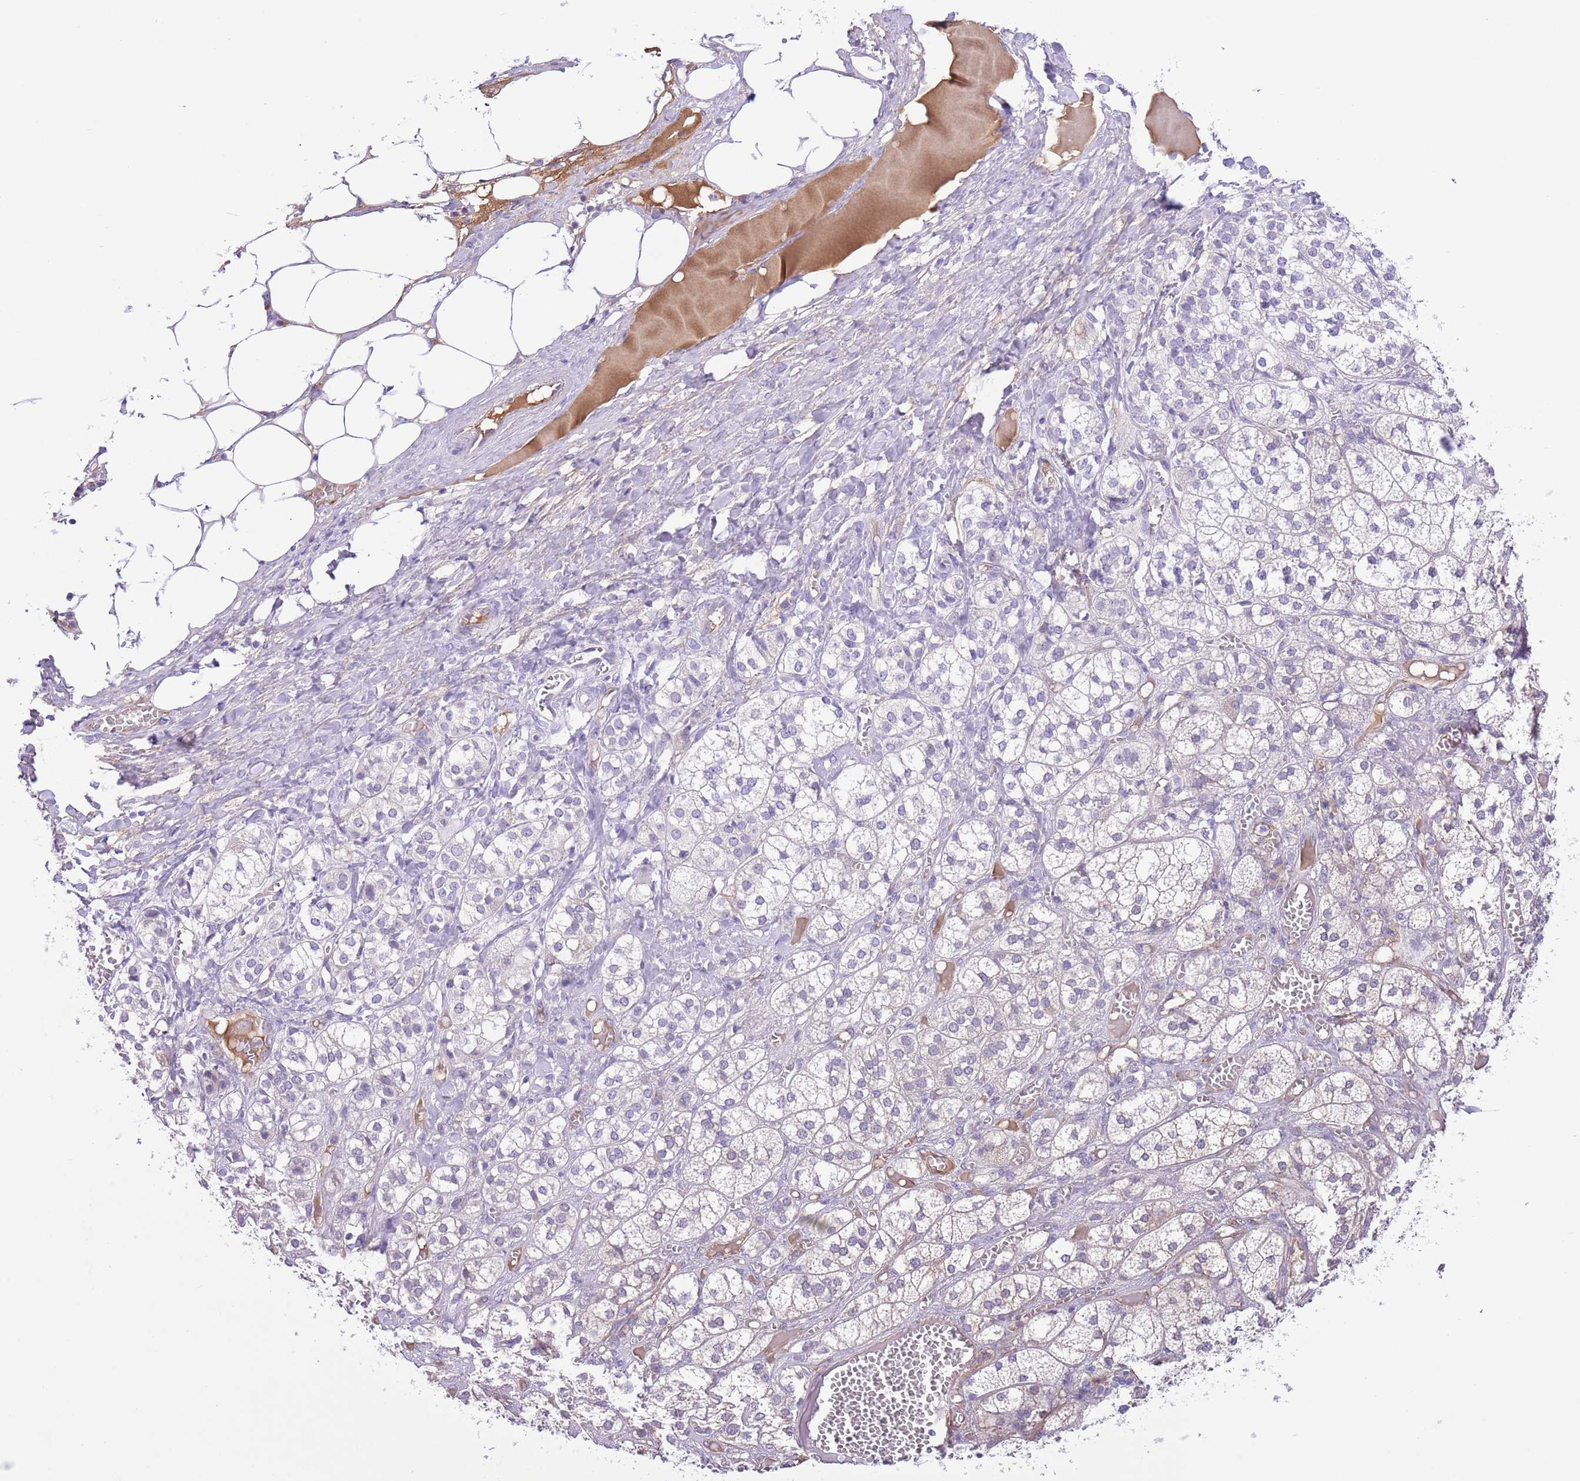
{"staining": {"intensity": "negative", "quantity": "none", "location": "none"}, "tissue": "adrenal gland", "cell_type": "Glandular cells", "image_type": "normal", "snomed": [{"axis": "morphology", "description": "Normal tissue, NOS"}, {"axis": "topography", "description": "Adrenal gland"}], "caption": "This is a image of immunohistochemistry staining of unremarkable adrenal gland, which shows no expression in glandular cells.", "gene": "IGF1", "patient": {"sex": "female", "age": 61}}